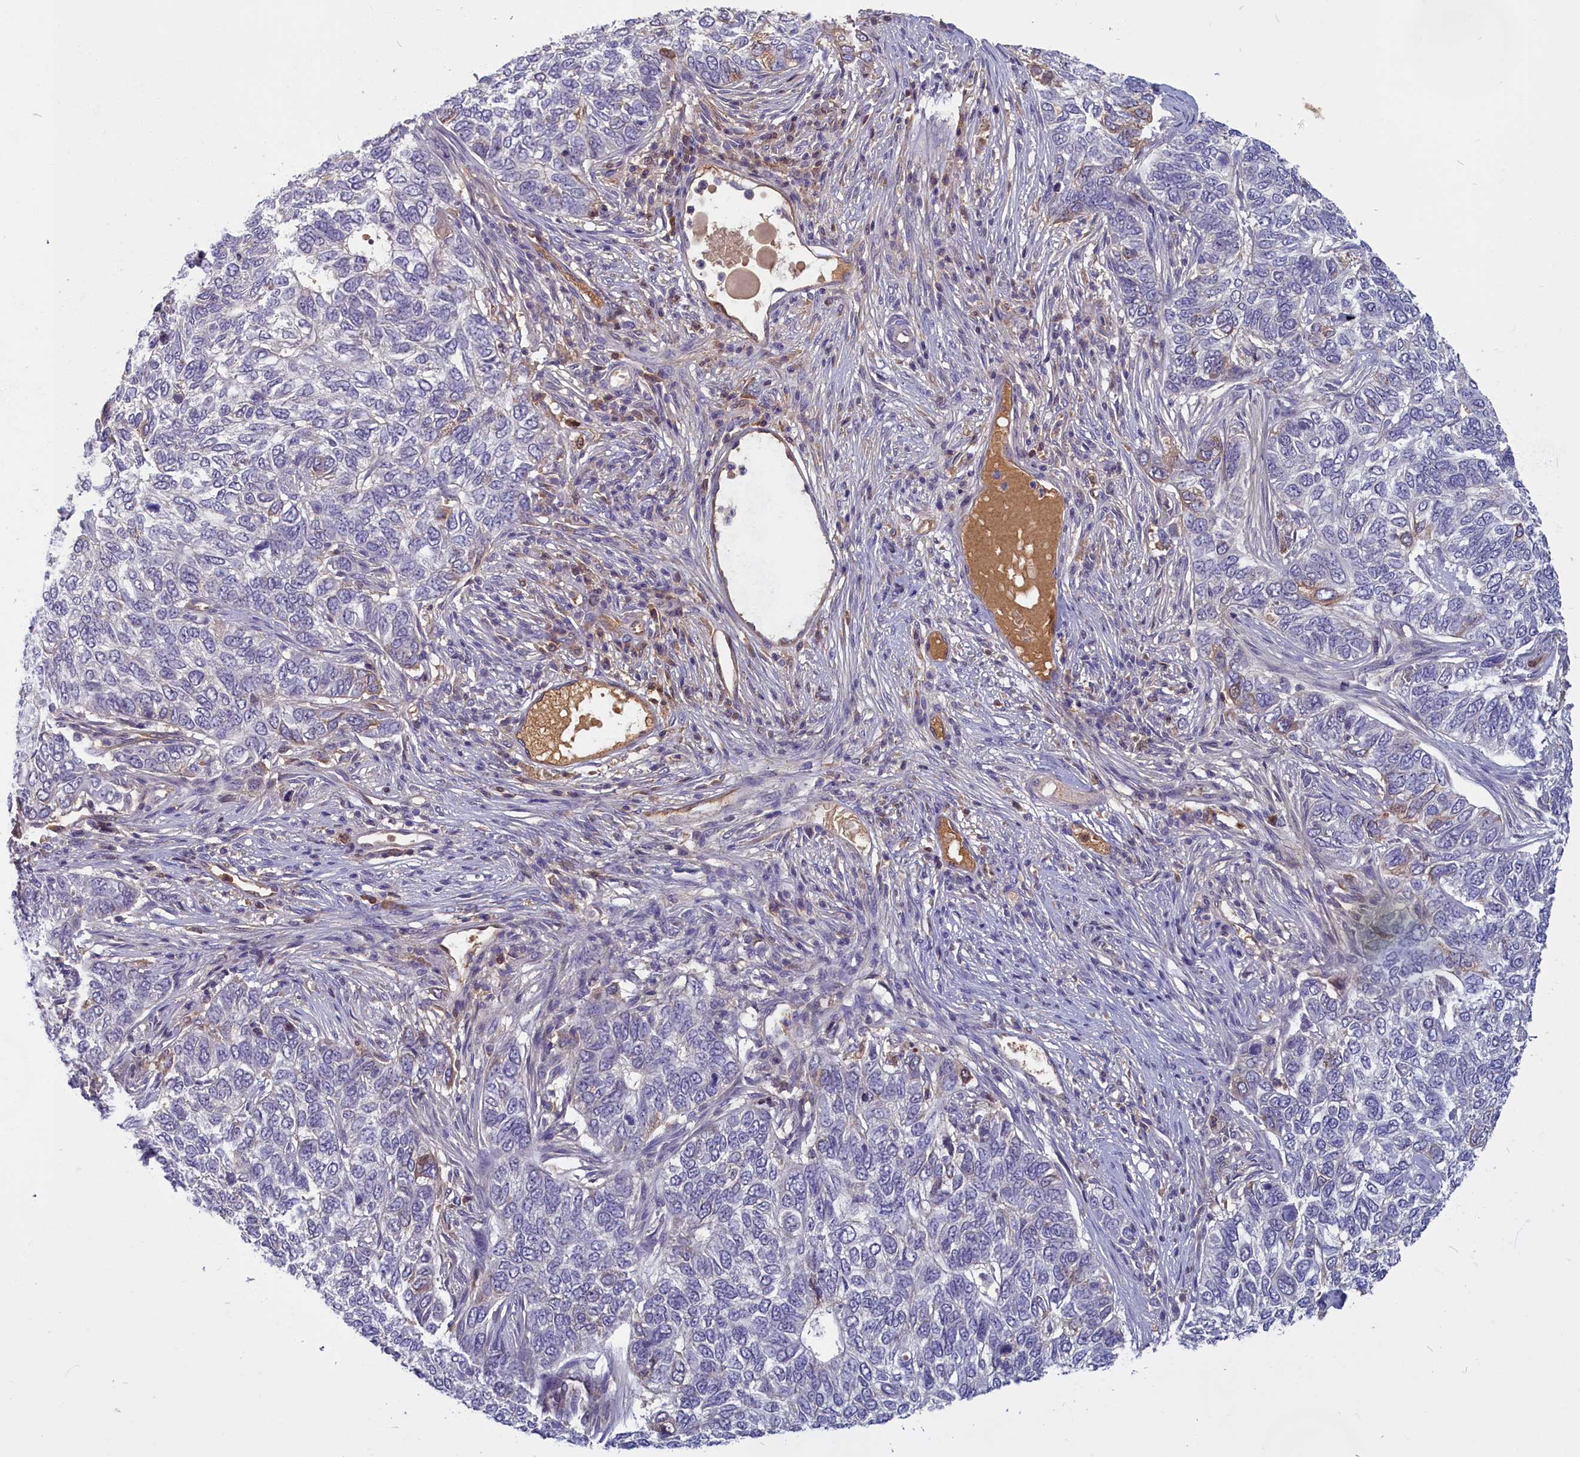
{"staining": {"intensity": "negative", "quantity": "none", "location": "none"}, "tissue": "skin cancer", "cell_type": "Tumor cells", "image_type": "cancer", "snomed": [{"axis": "morphology", "description": "Basal cell carcinoma"}, {"axis": "topography", "description": "Skin"}], "caption": "This is an IHC image of human skin cancer (basal cell carcinoma). There is no expression in tumor cells.", "gene": "SV2C", "patient": {"sex": "female", "age": 65}}